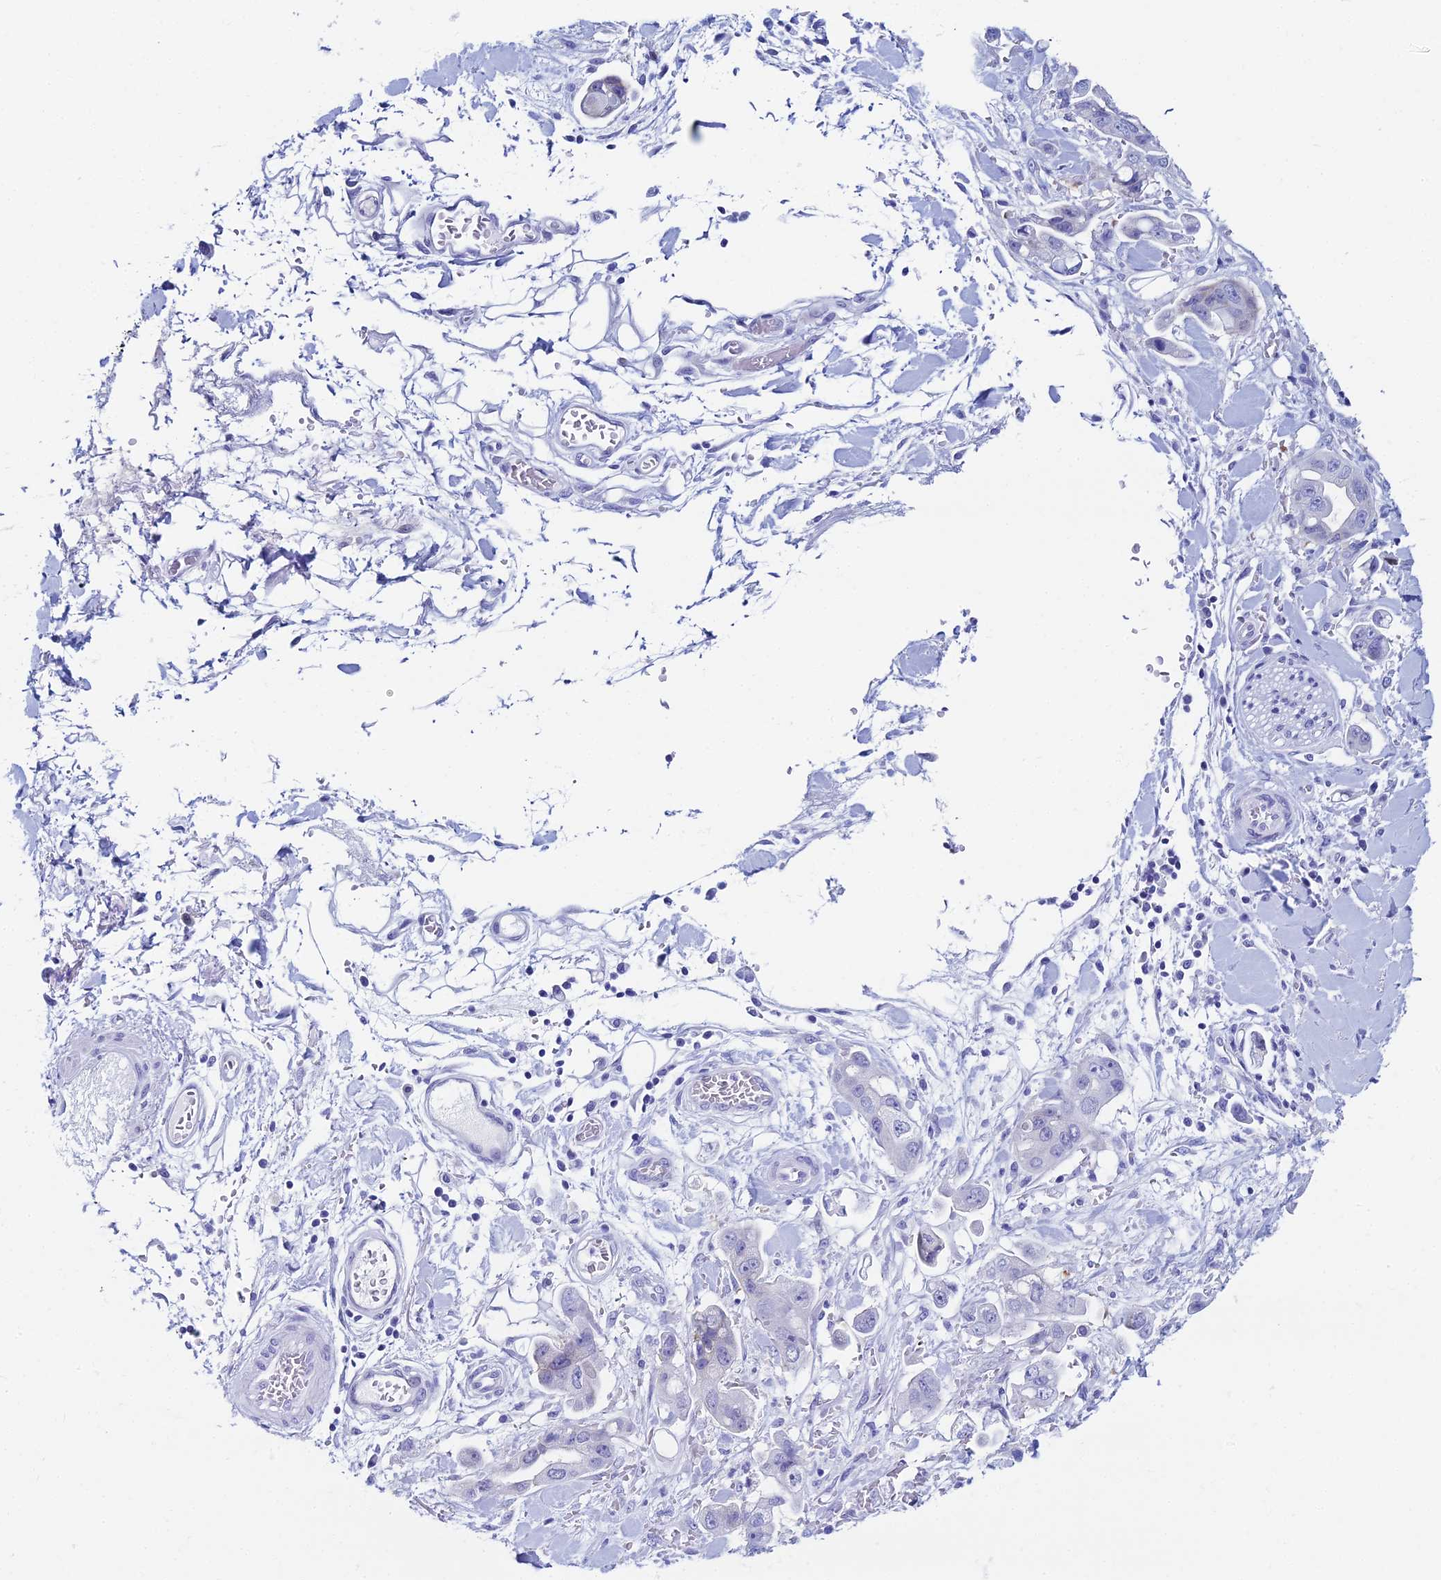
{"staining": {"intensity": "negative", "quantity": "none", "location": "none"}, "tissue": "stomach cancer", "cell_type": "Tumor cells", "image_type": "cancer", "snomed": [{"axis": "morphology", "description": "Adenocarcinoma, NOS"}, {"axis": "topography", "description": "Stomach"}], "caption": "DAB immunohistochemical staining of stomach adenocarcinoma demonstrates no significant expression in tumor cells.", "gene": "HSPA1L", "patient": {"sex": "male", "age": 62}}